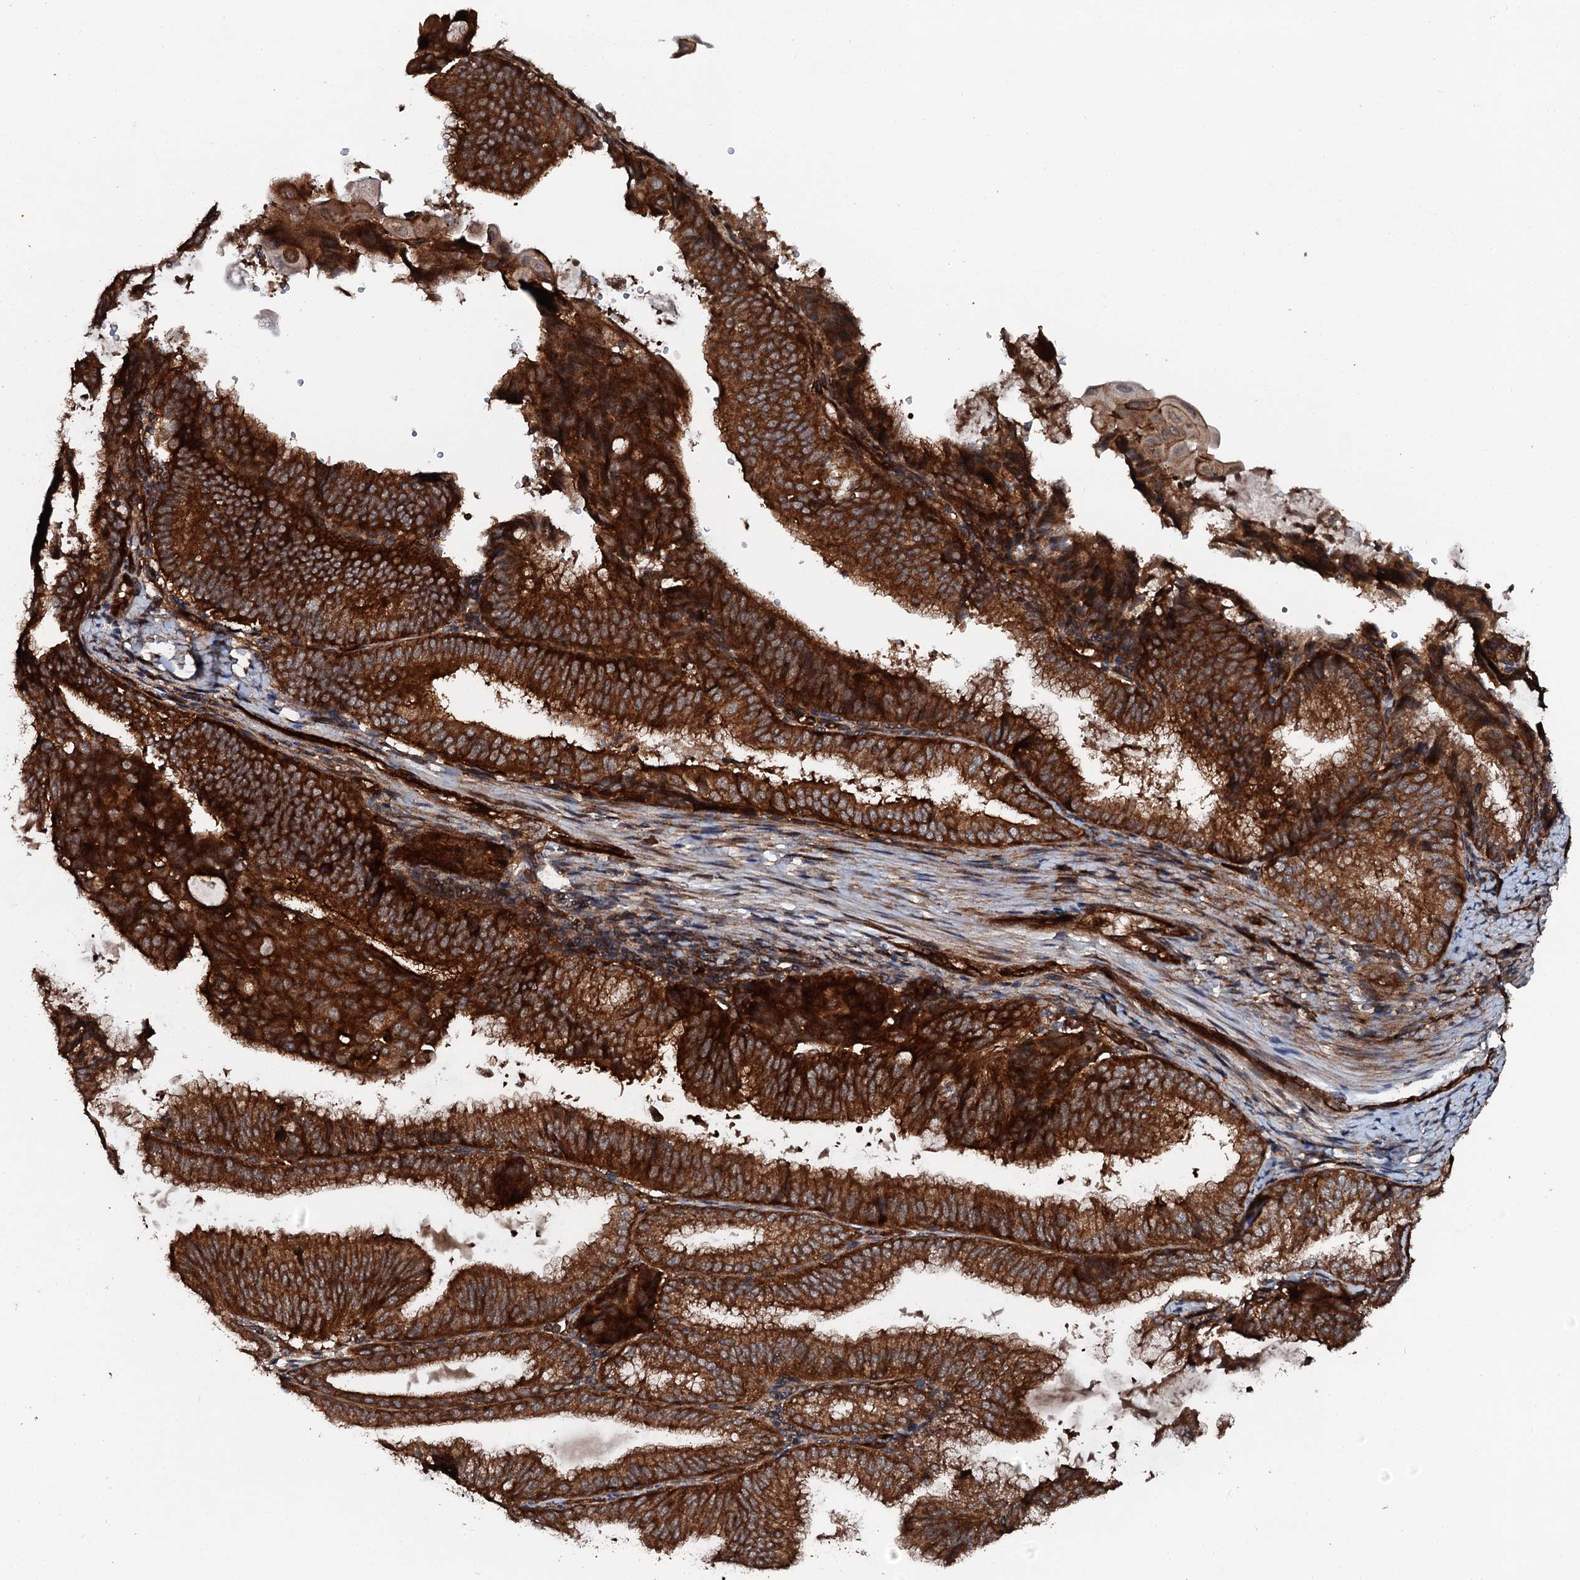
{"staining": {"intensity": "strong", "quantity": ">75%", "location": "cytoplasmic/membranous"}, "tissue": "endometrial cancer", "cell_type": "Tumor cells", "image_type": "cancer", "snomed": [{"axis": "morphology", "description": "Adenocarcinoma, NOS"}, {"axis": "topography", "description": "Endometrium"}], "caption": "Immunohistochemistry micrograph of neoplastic tissue: endometrial adenocarcinoma stained using immunohistochemistry shows high levels of strong protein expression localized specifically in the cytoplasmic/membranous of tumor cells, appearing as a cytoplasmic/membranous brown color.", "gene": "FLYWCH1", "patient": {"sex": "female", "age": 49}}